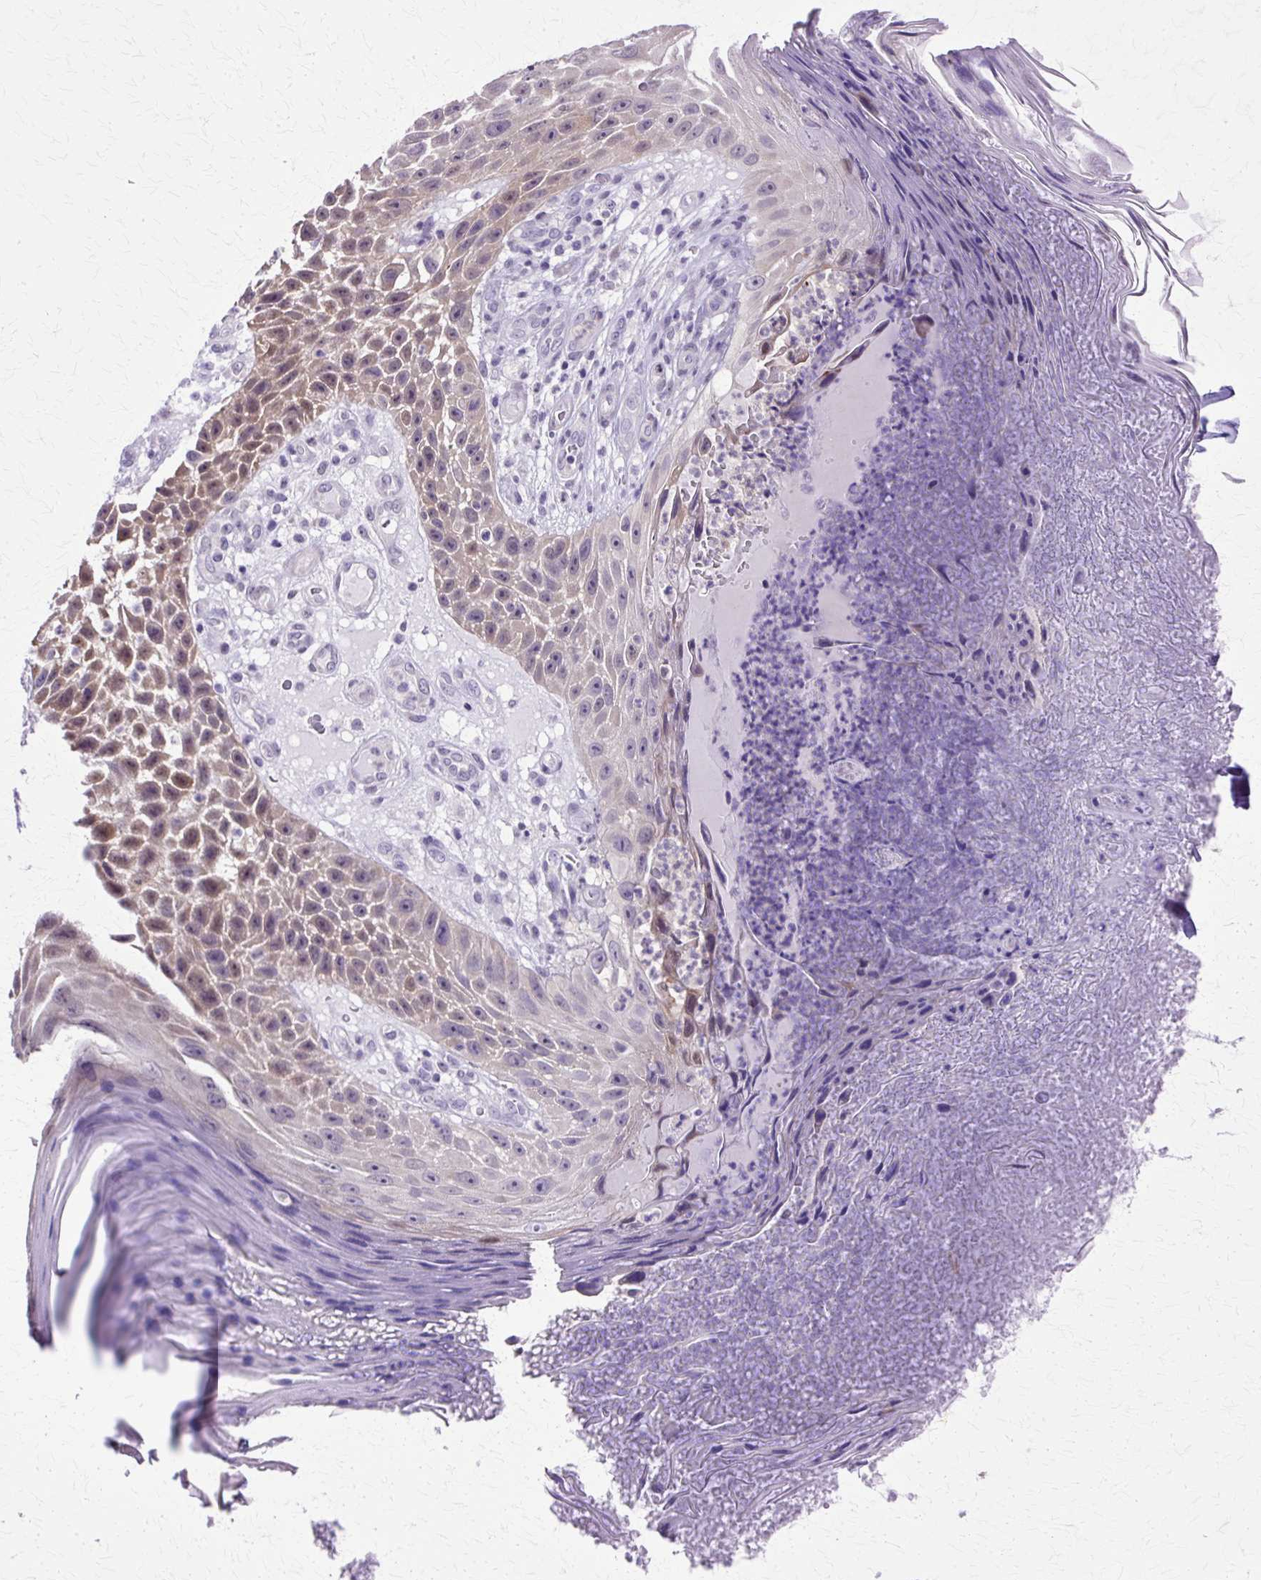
{"staining": {"intensity": "moderate", "quantity": "25%-75%", "location": "cytoplasmic/membranous"}, "tissue": "skin cancer", "cell_type": "Tumor cells", "image_type": "cancer", "snomed": [{"axis": "morphology", "description": "Squamous cell carcinoma, NOS"}, {"axis": "topography", "description": "Skin"}], "caption": "Protein expression analysis of human skin squamous cell carcinoma reveals moderate cytoplasmic/membranous expression in approximately 25%-75% of tumor cells.", "gene": "HSPA8", "patient": {"sex": "female", "age": 88}}